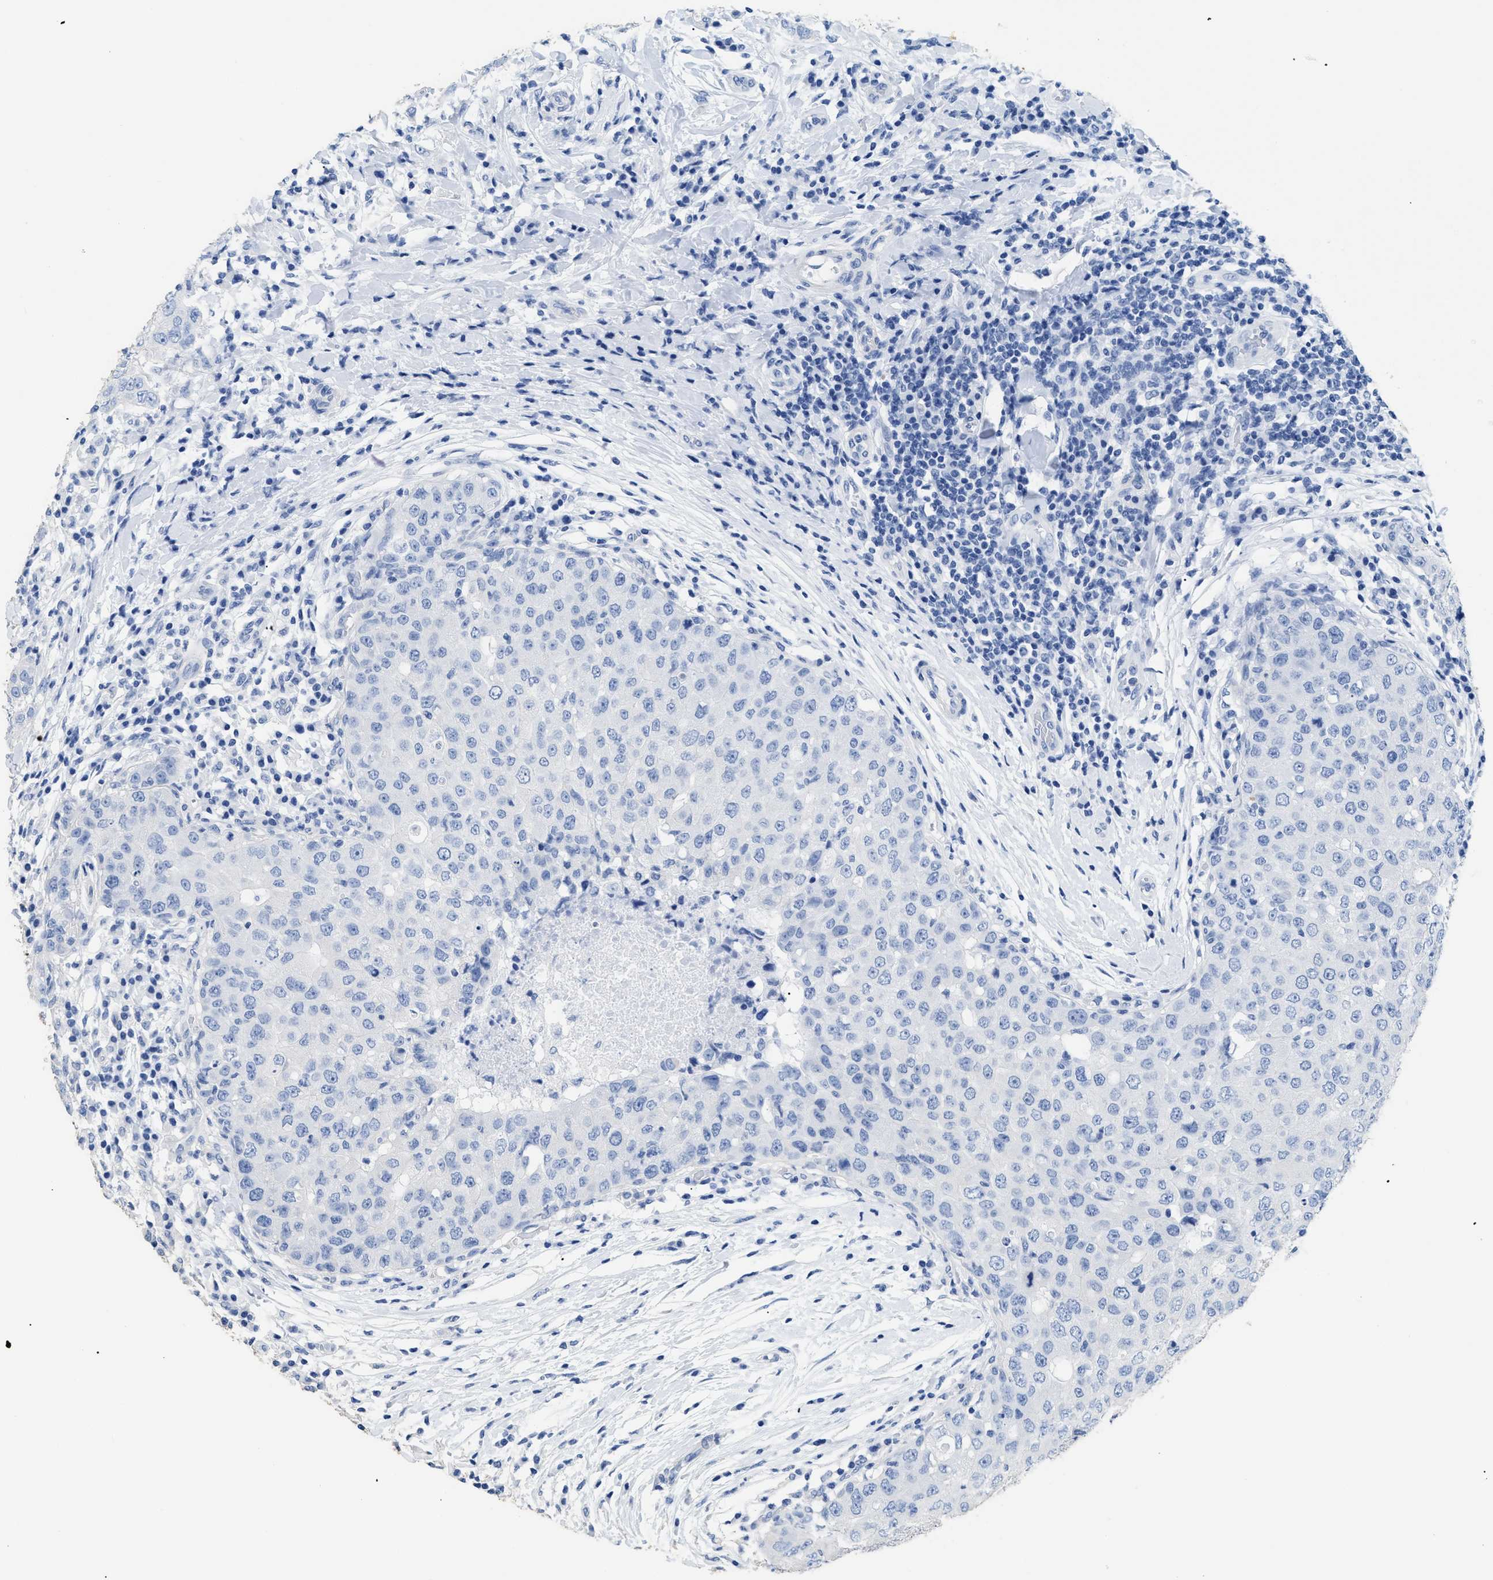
{"staining": {"intensity": "negative", "quantity": "none", "location": "none"}, "tissue": "breast cancer", "cell_type": "Tumor cells", "image_type": "cancer", "snomed": [{"axis": "morphology", "description": "Duct carcinoma"}, {"axis": "topography", "description": "Breast"}], "caption": "Immunohistochemistry micrograph of breast cancer (invasive ductal carcinoma) stained for a protein (brown), which demonstrates no staining in tumor cells.", "gene": "DLC1", "patient": {"sex": "female", "age": 27}}